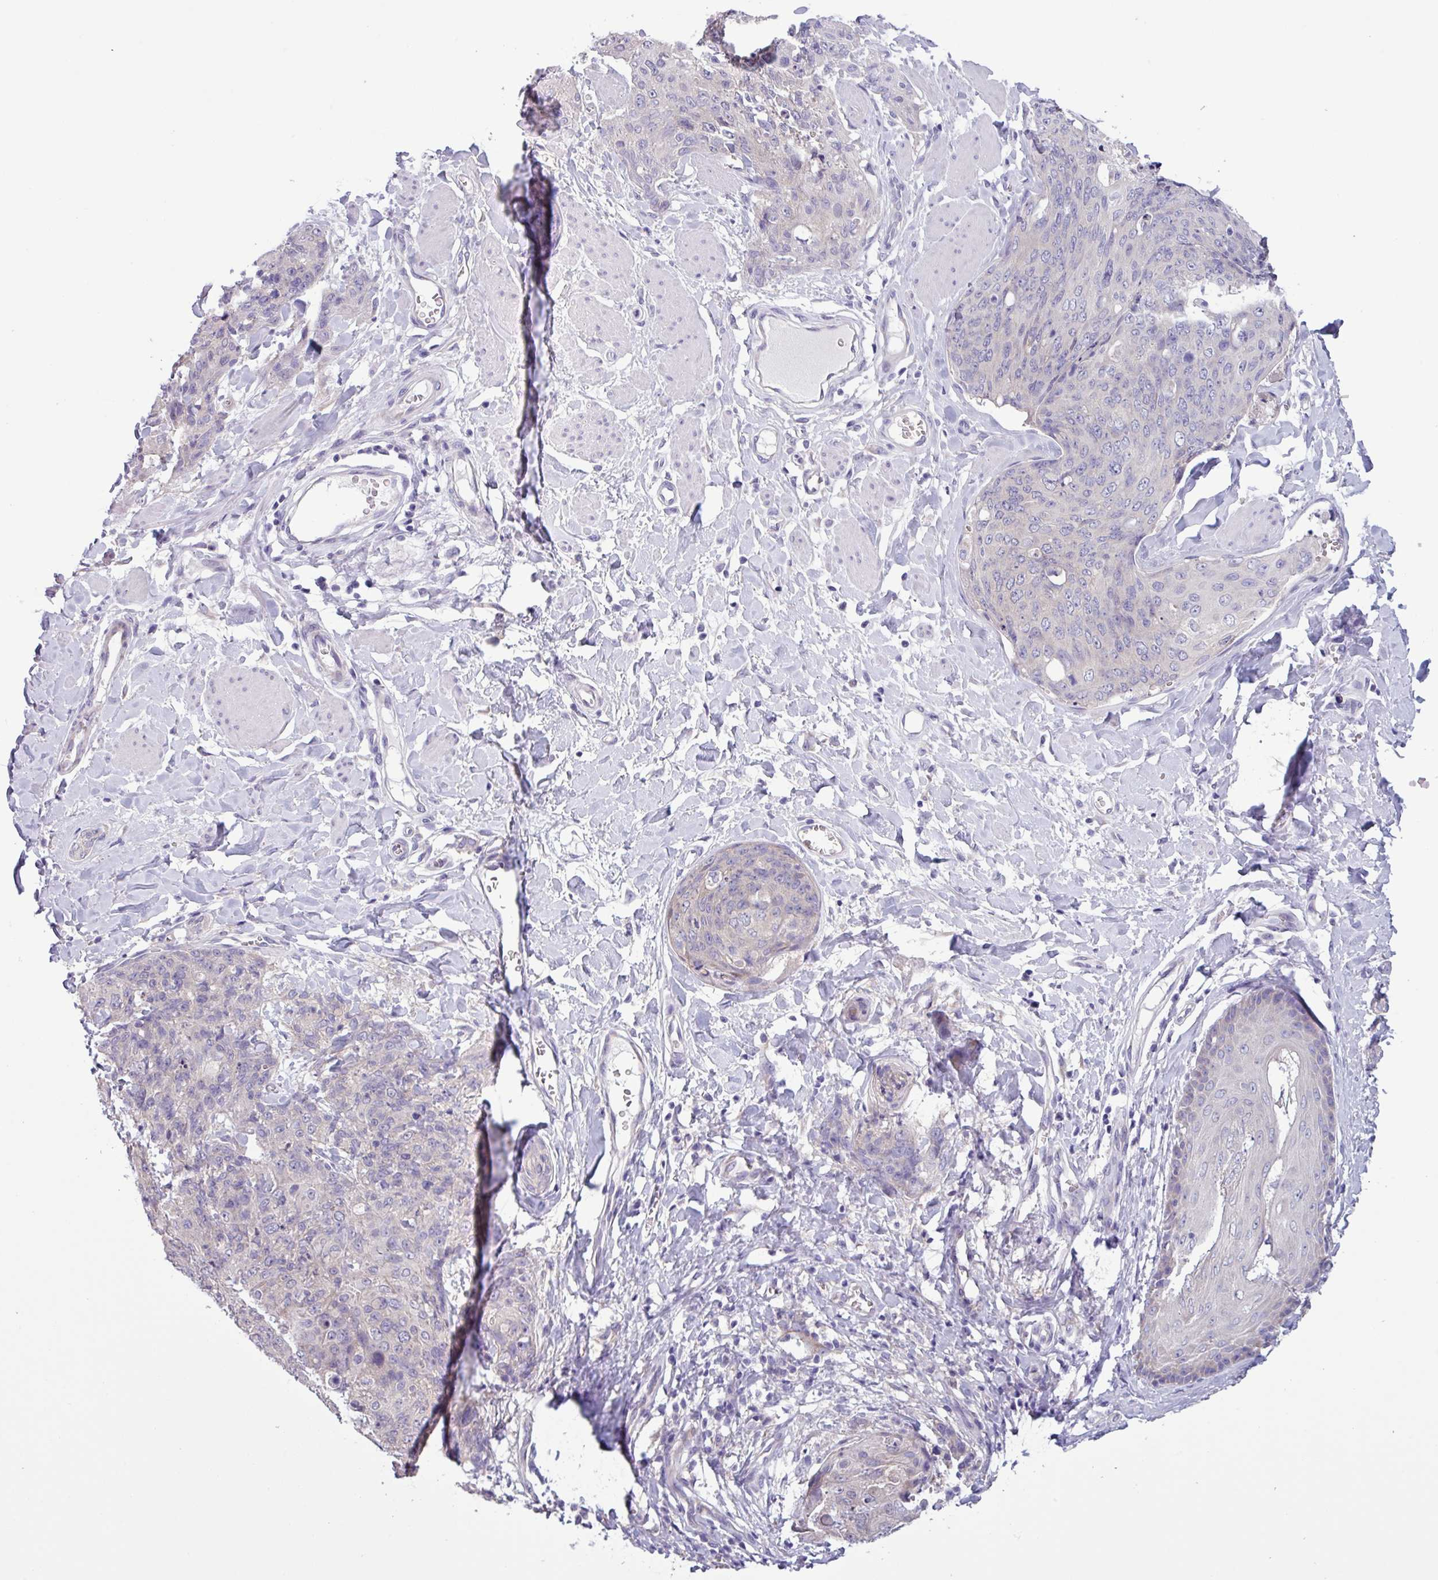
{"staining": {"intensity": "negative", "quantity": "none", "location": "none"}, "tissue": "skin cancer", "cell_type": "Tumor cells", "image_type": "cancer", "snomed": [{"axis": "morphology", "description": "Squamous cell carcinoma, NOS"}, {"axis": "topography", "description": "Skin"}, {"axis": "topography", "description": "Vulva"}], "caption": "There is no significant staining in tumor cells of squamous cell carcinoma (skin).", "gene": "C20orf27", "patient": {"sex": "female", "age": 85}}